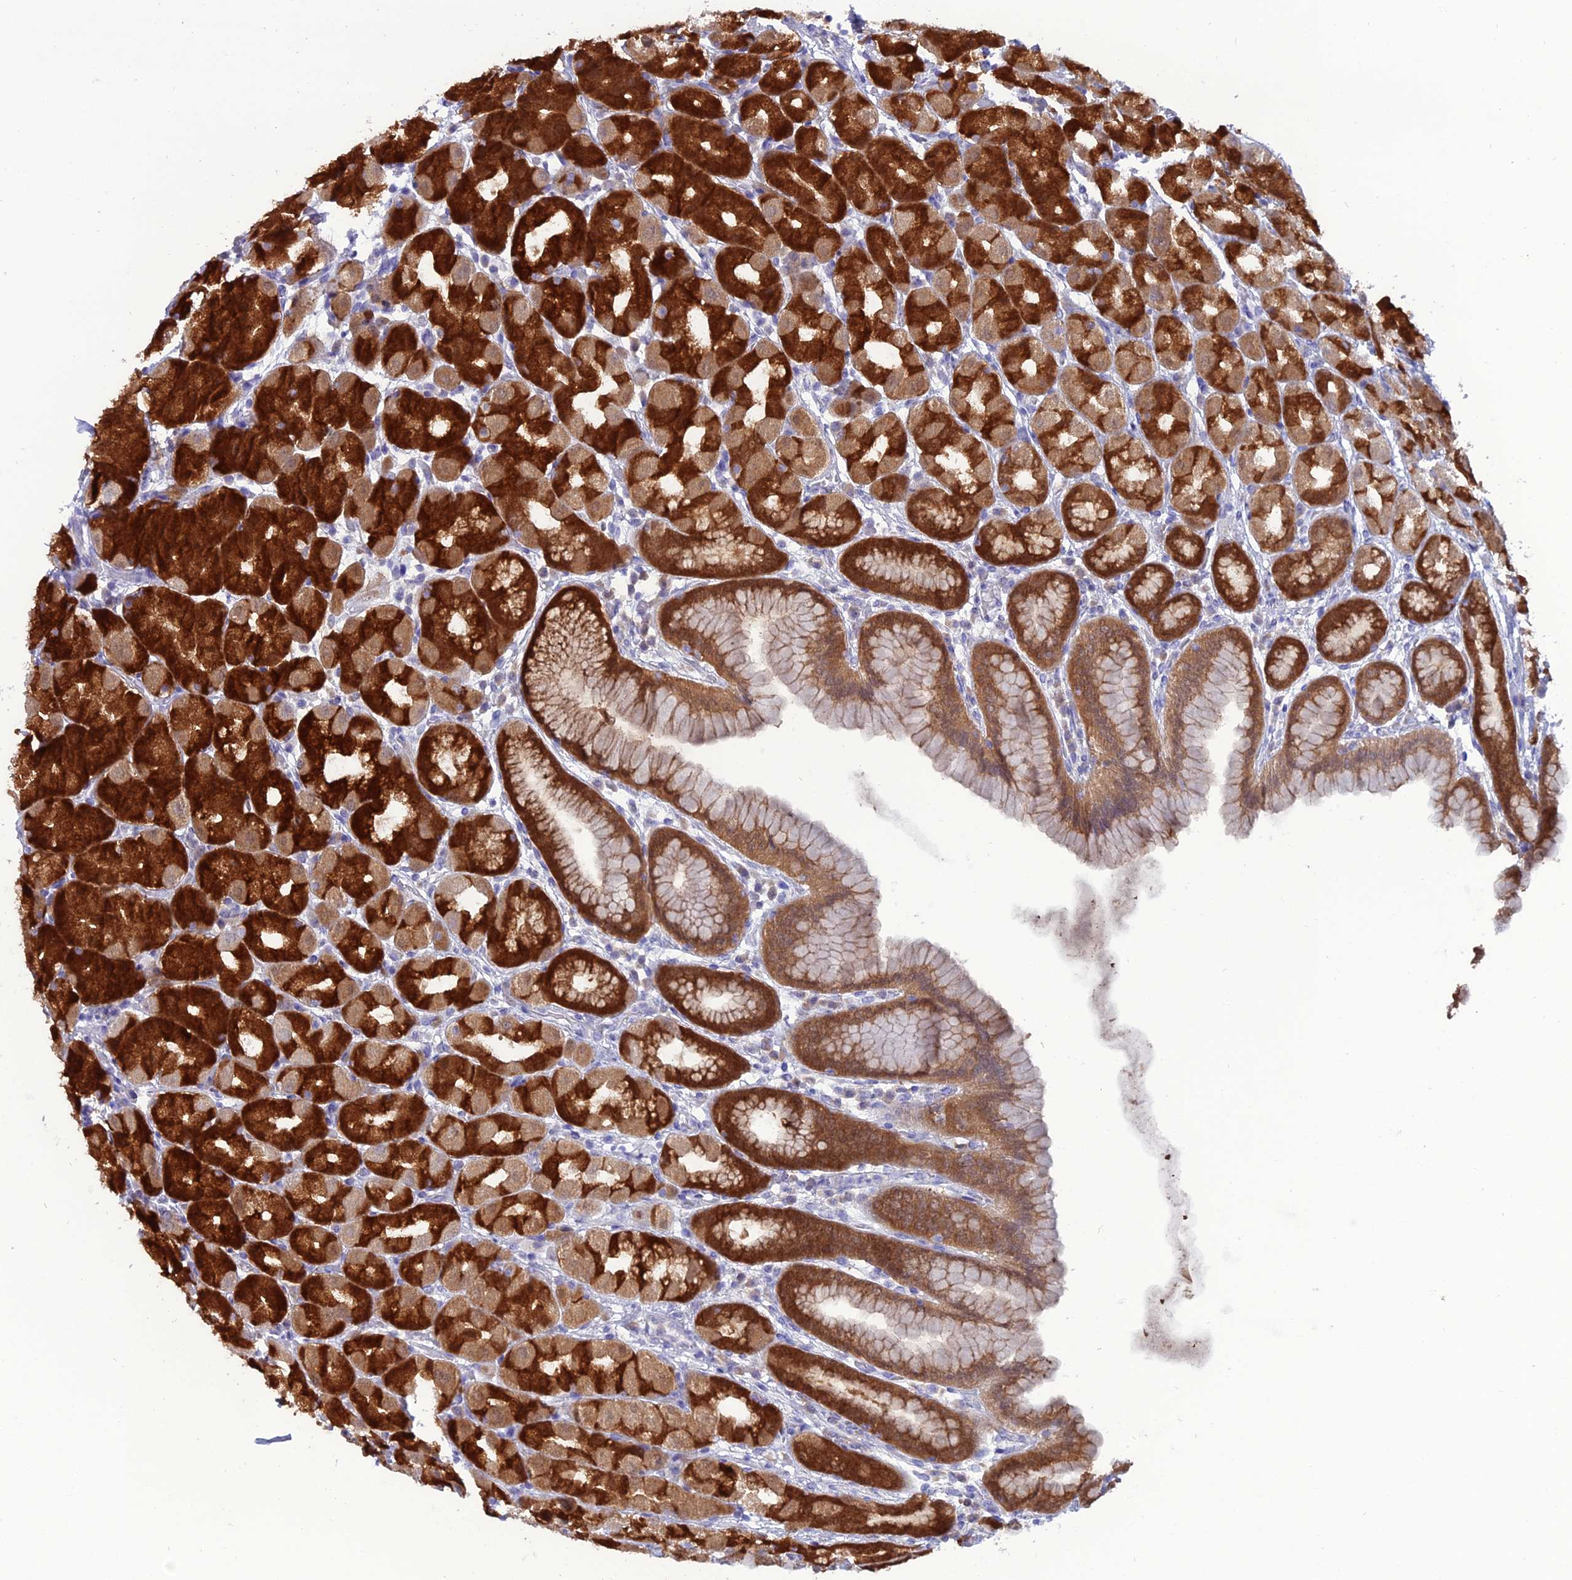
{"staining": {"intensity": "strong", "quantity": ">75%", "location": "cytoplasmic/membranous"}, "tissue": "stomach", "cell_type": "Glandular cells", "image_type": "normal", "snomed": [{"axis": "morphology", "description": "Normal tissue, NOS"}, {"axis": "topography", "description": "Stomach, upper"}], "caption": "Protein expression analysis of unremarkable stomach reveals strong cytoplasmic/membranous positivity in approximately >75% of glandular cells.", "gene": "GNPNAT1", "patient": {"sex": "male", "age": 68}}